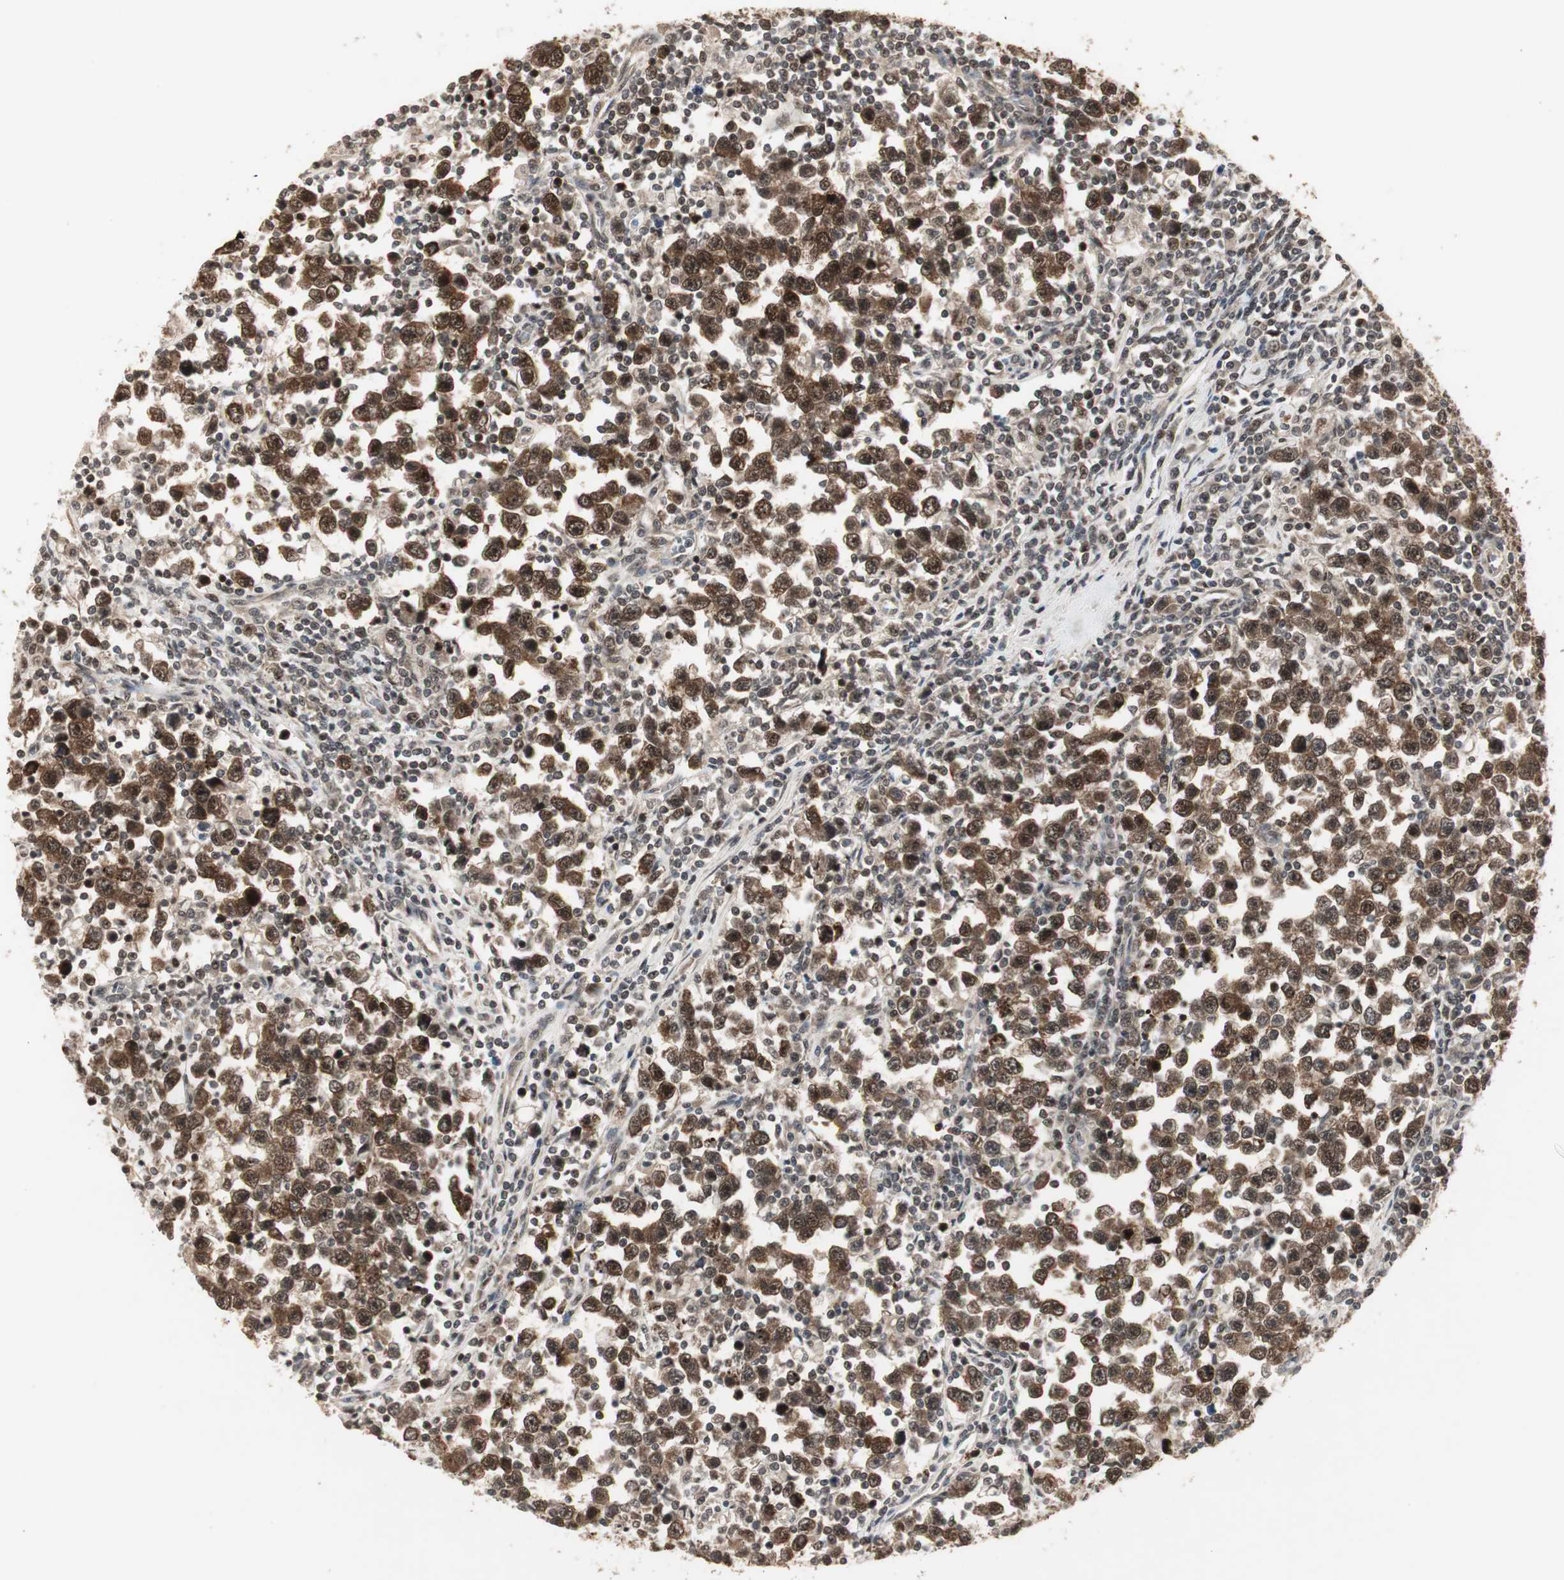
{"staining": {"intensity": "strong", "quantity": ">75%", "location": "cytoplasmic/membranous,nuclear"}, "tissue": "testis cancer", "cell_type": "Tumor cells", "image_type": "cancer", "snomed": [{"axis": "morphology", "description": "Seminoma, NOS"}, {"axis": "topography", "description": "Testis"}], "caption": "Immunohistochemical staining of human testis seminoma displays high levels of strong cytoplasmic/membranous and nuclear positivity in about >75% of tumor cells. The protein is stained brown, and the nuclei are stained in blue (DAB (3,3'-diaminobenzidine) IHC with brightfield microscopy, high magnification).", "gene": "CSNK2B", "patient": {"sex": "male", "age": 43}}